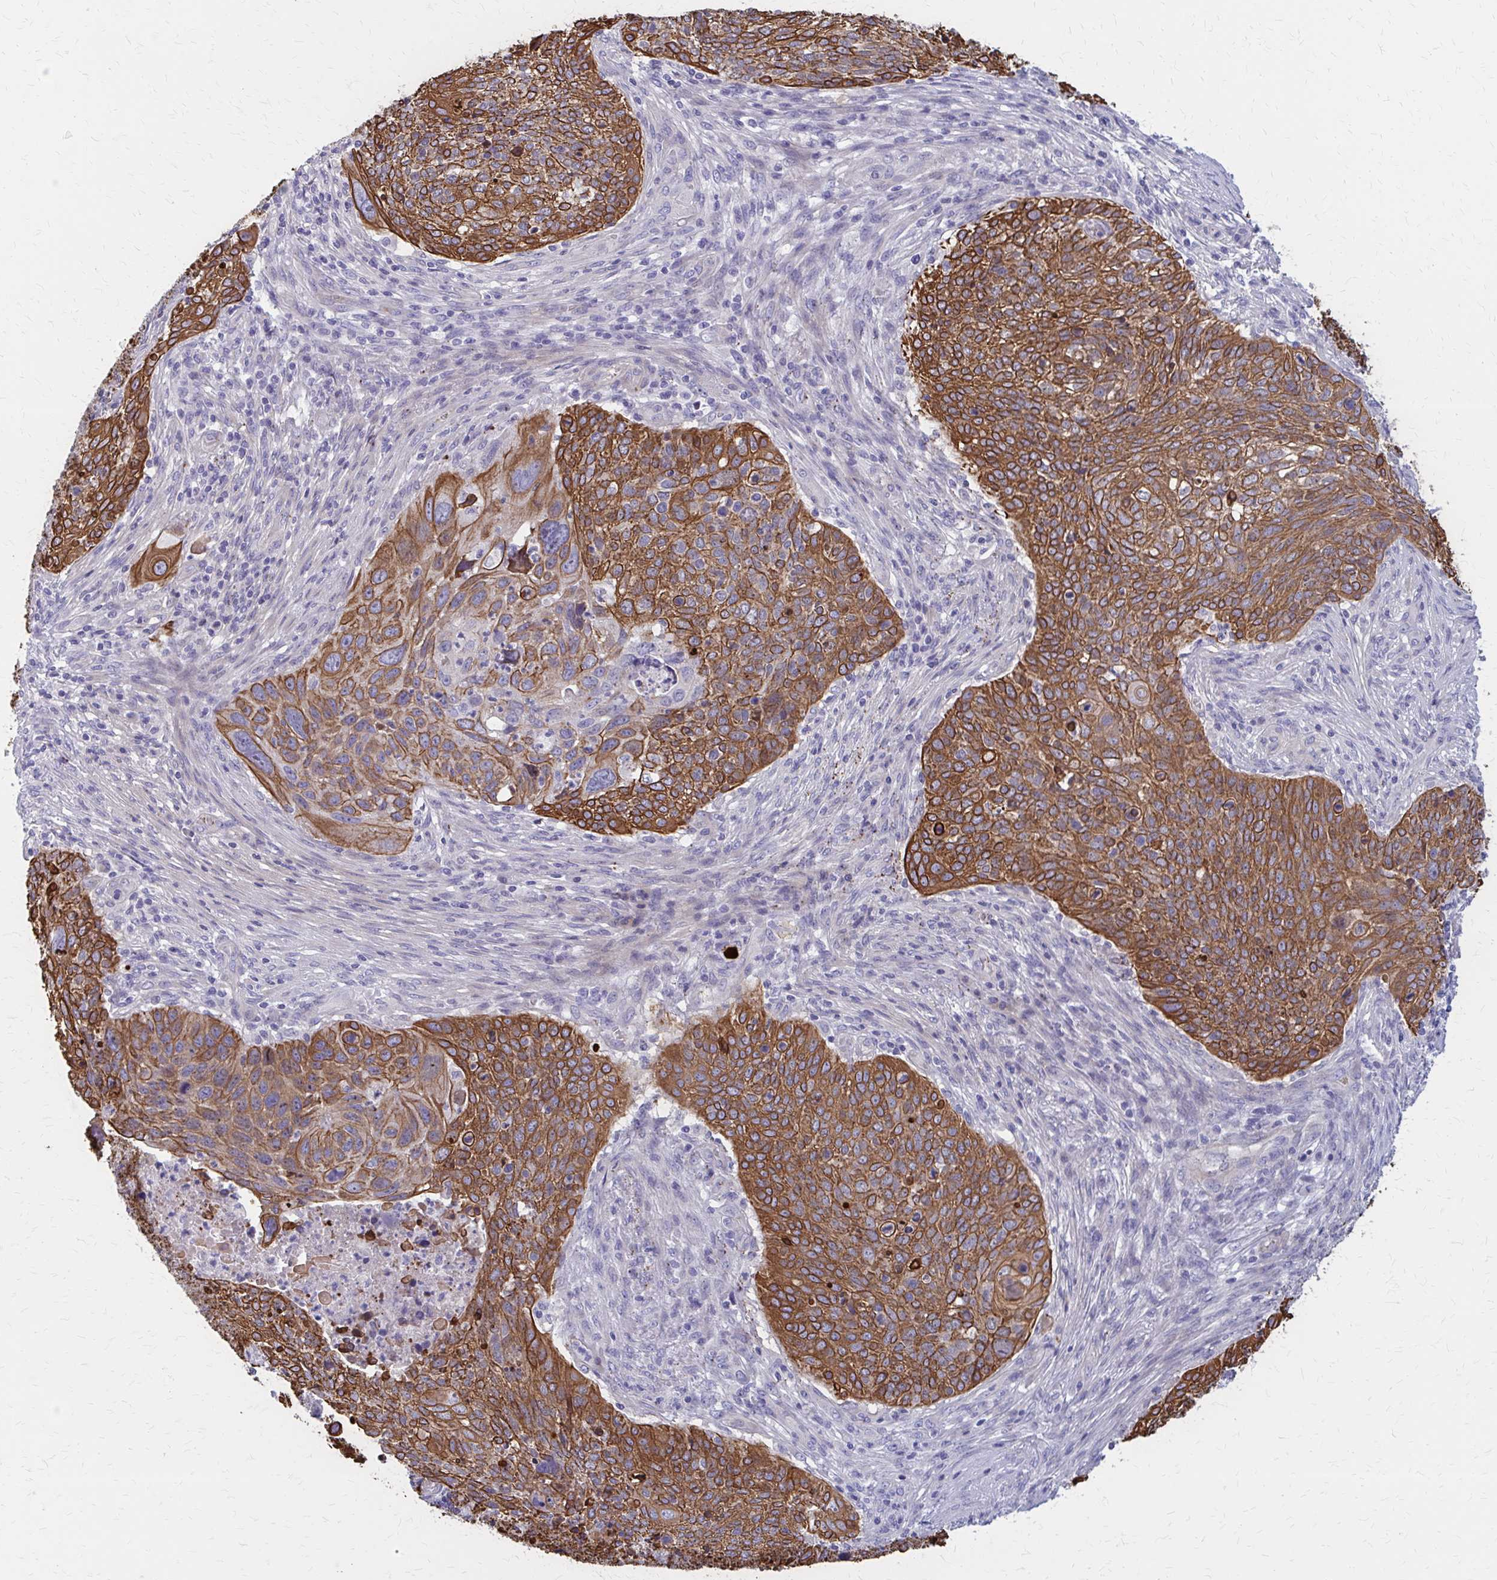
{"staining": {"intensity": "strong", "quantity": ">75%", "location": "cytoplasmic/membranous"}, "tissue": "lung cancer", "cell_type": "Tumor cells", "image_type": "cancer", "snomed": [{"axis": "morphology", "description": "Squamous cell carcinoma, NOS"}, {"axis": "topography", "description": "Lung"}], "caption": "DAB (3,3'-diaminobenzidine) immunohistochemical staining of human lung squamous cell carcinoma demonstrates strong cytoplasmic/membranous protein staining in approximately >75% of tumor cells.", "gene": "GLYATL2", "patient": {"sex": "male", "age": 63}}